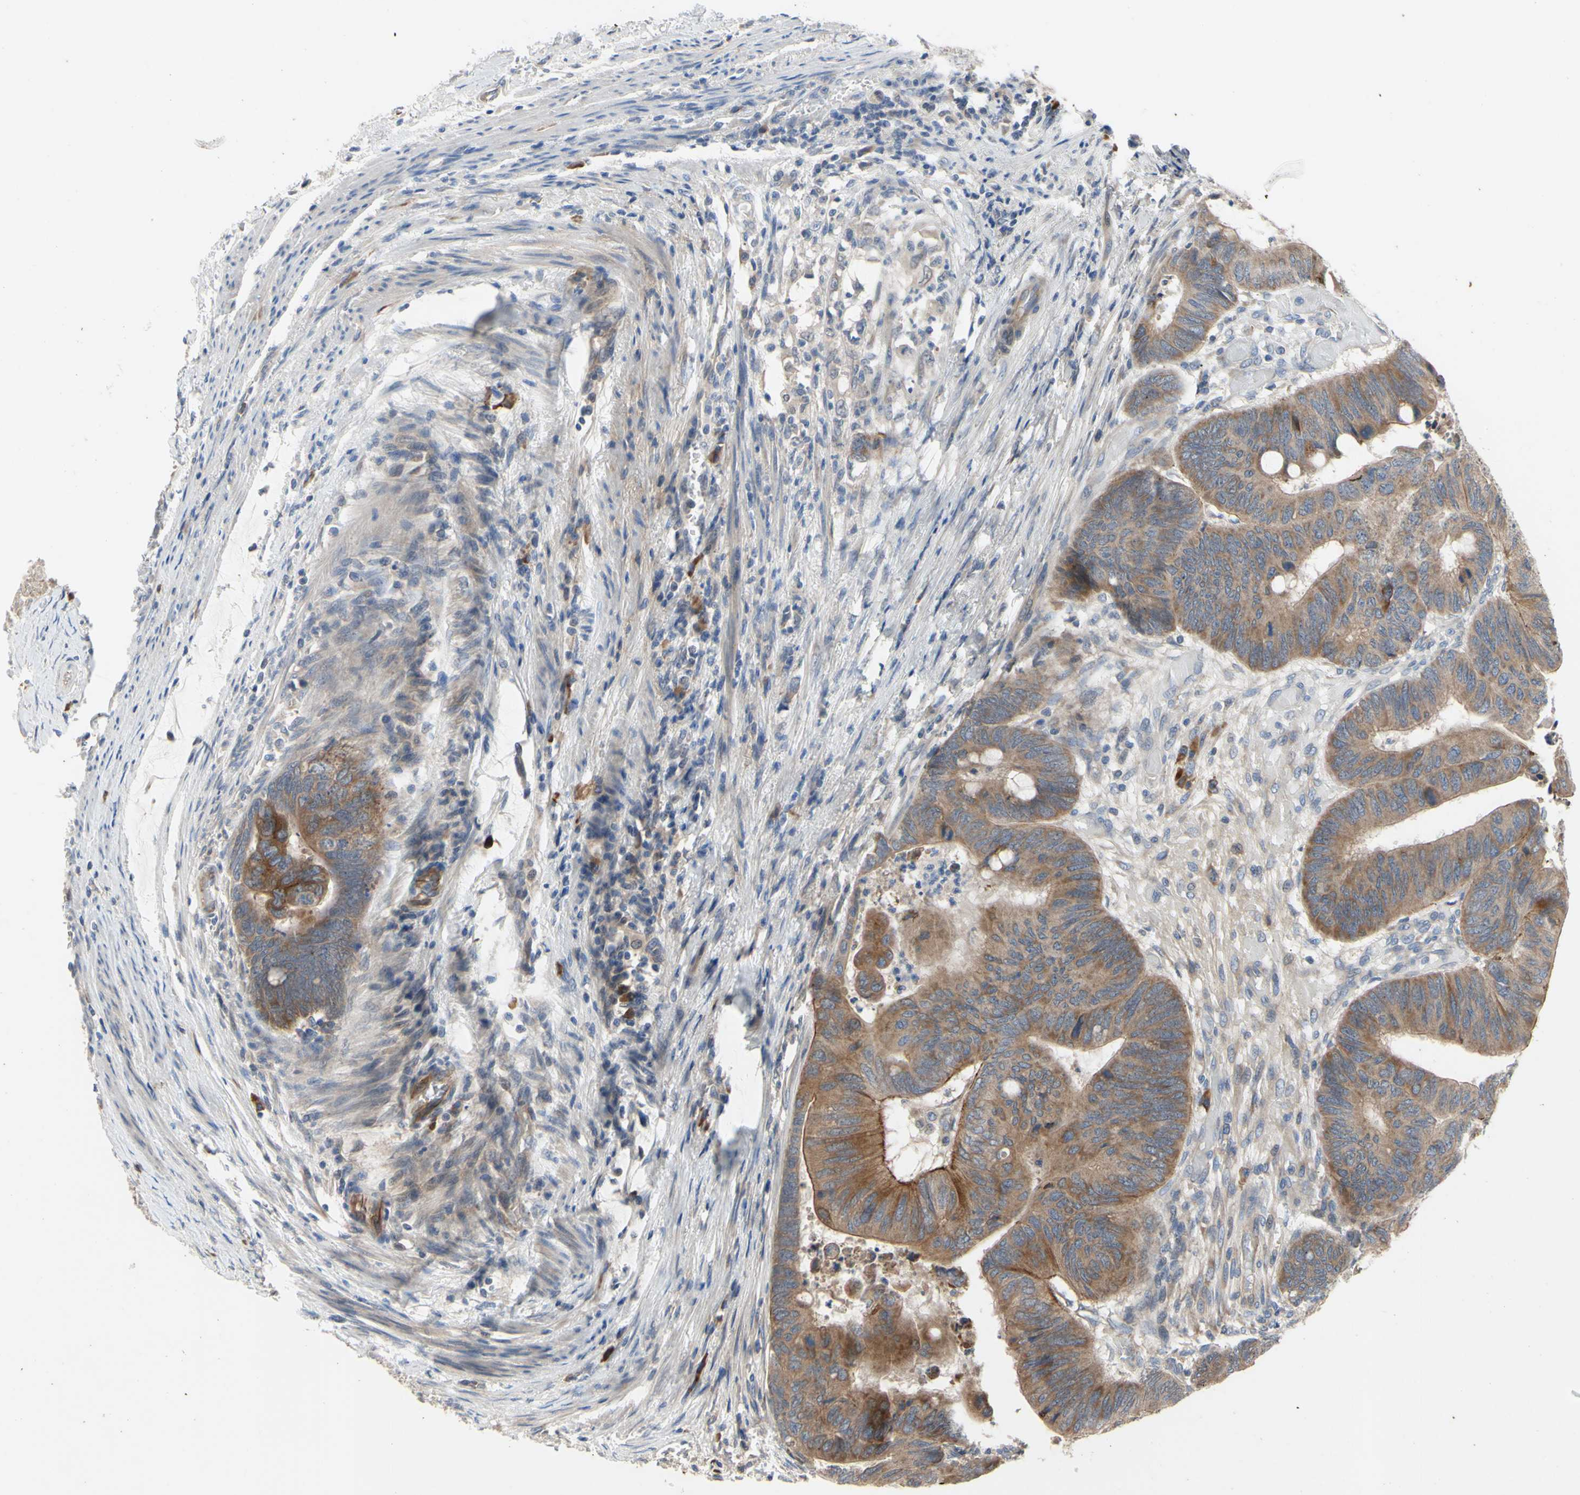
{"staining": {"intensity": "moderate", "quantity": ">75%", "location": "cytoplasmic/membranous"}, "tissue": "colorectal cancer", "cell_type": "Tumor cells", "image_type": "cancer", "snomed": [{"axis": "morphology", "description": "Normal tissue, NOS"}, {"axis": "morphology", "description": "Adenocarcinoma, NOS"}, {"axis": "topography", "description": "Rectum"}, {"axis": "topography", "description": "Peripheral nerve tissue"}], "caption": "Colorectal adenocarcinoma was stained to show a protein in brown. There is medium levels of moderate cytoplasmic/membranous positivity in approximately >75% of tumor cells. (DAB IHC with brightfield microscopy, high magnification).", "gene": "XIAP", "patient": {"sex": "male", "age": 92}}